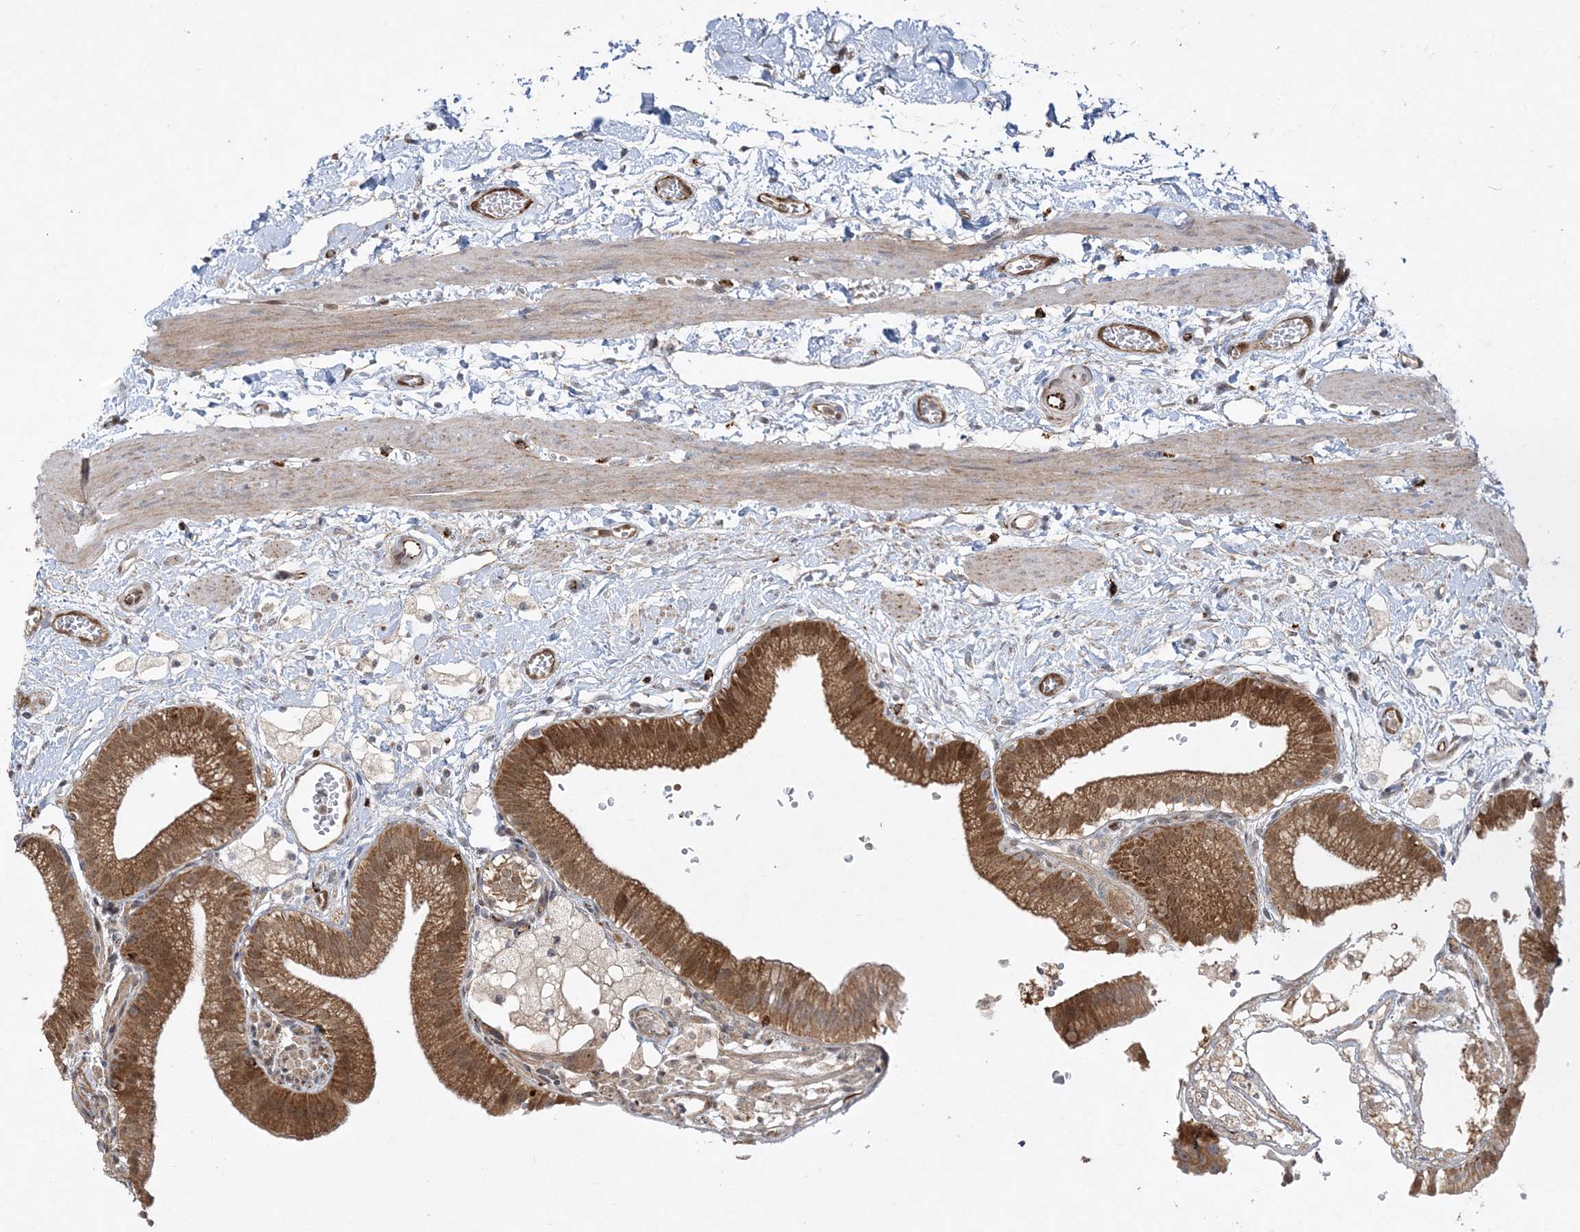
{"staining": {"intensity": "strong", "quantity": ">75%", "location": "cytoplasmic/membranous"}, "tissue": "gallbladder", "cell_type": "Glandular cells", "image_type": "normal", "snomed": [{"axis": "morphology", "description": "Normal tissue, NOS"}, {"axis": "topography", "description": "Gallbladder"}], "caption": "An image showing strong cytoplasmic/membranous expression in about >75% of glandular cells in normal gallbladder, as visualized by brown immunohistochemical staining.", "gene": "INPP1", "patient": {"sex": "male", "age": 55}}